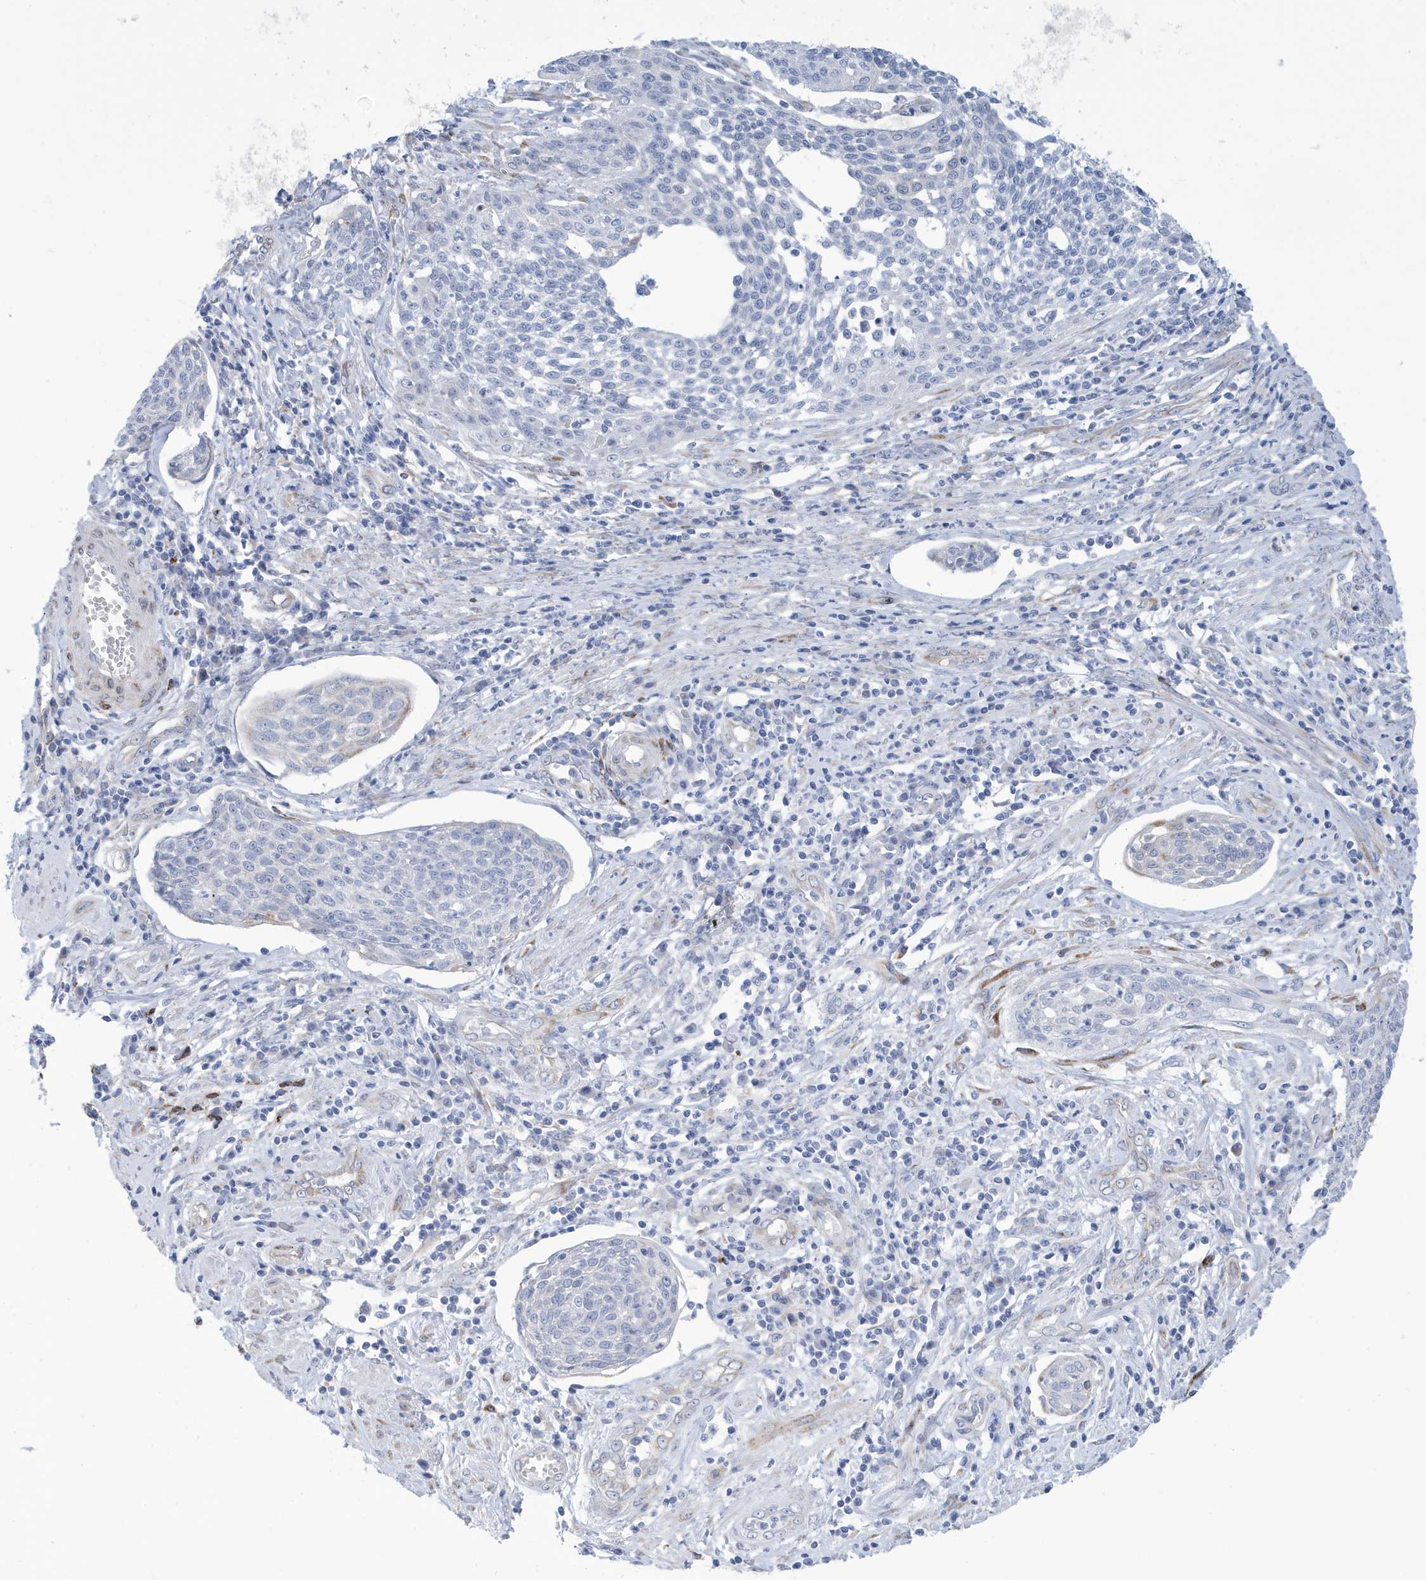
{"staining": {"intensity": "negative", "quantity": "none", "location": "none"}, "tissue": "cervical cancer", "cell_type": "Tumor cells", "image_type": "cancer", "snomed": [{"axis": "morphology", "description": "Squamous cell carcinoma, NOS"}, {"axis": "topography", "description": "Cervix"}], "caption": "A high-resolution photomicrograph shows IHC staining of squamous cell carcinoma (cervical), which displays no significant staining in tumor cells. (DAB immunohistochemistry (IHC) with hematoxylin counter stain).", "gene": "SEMA3F", "patient": {"sex": "female", "age": 34}}